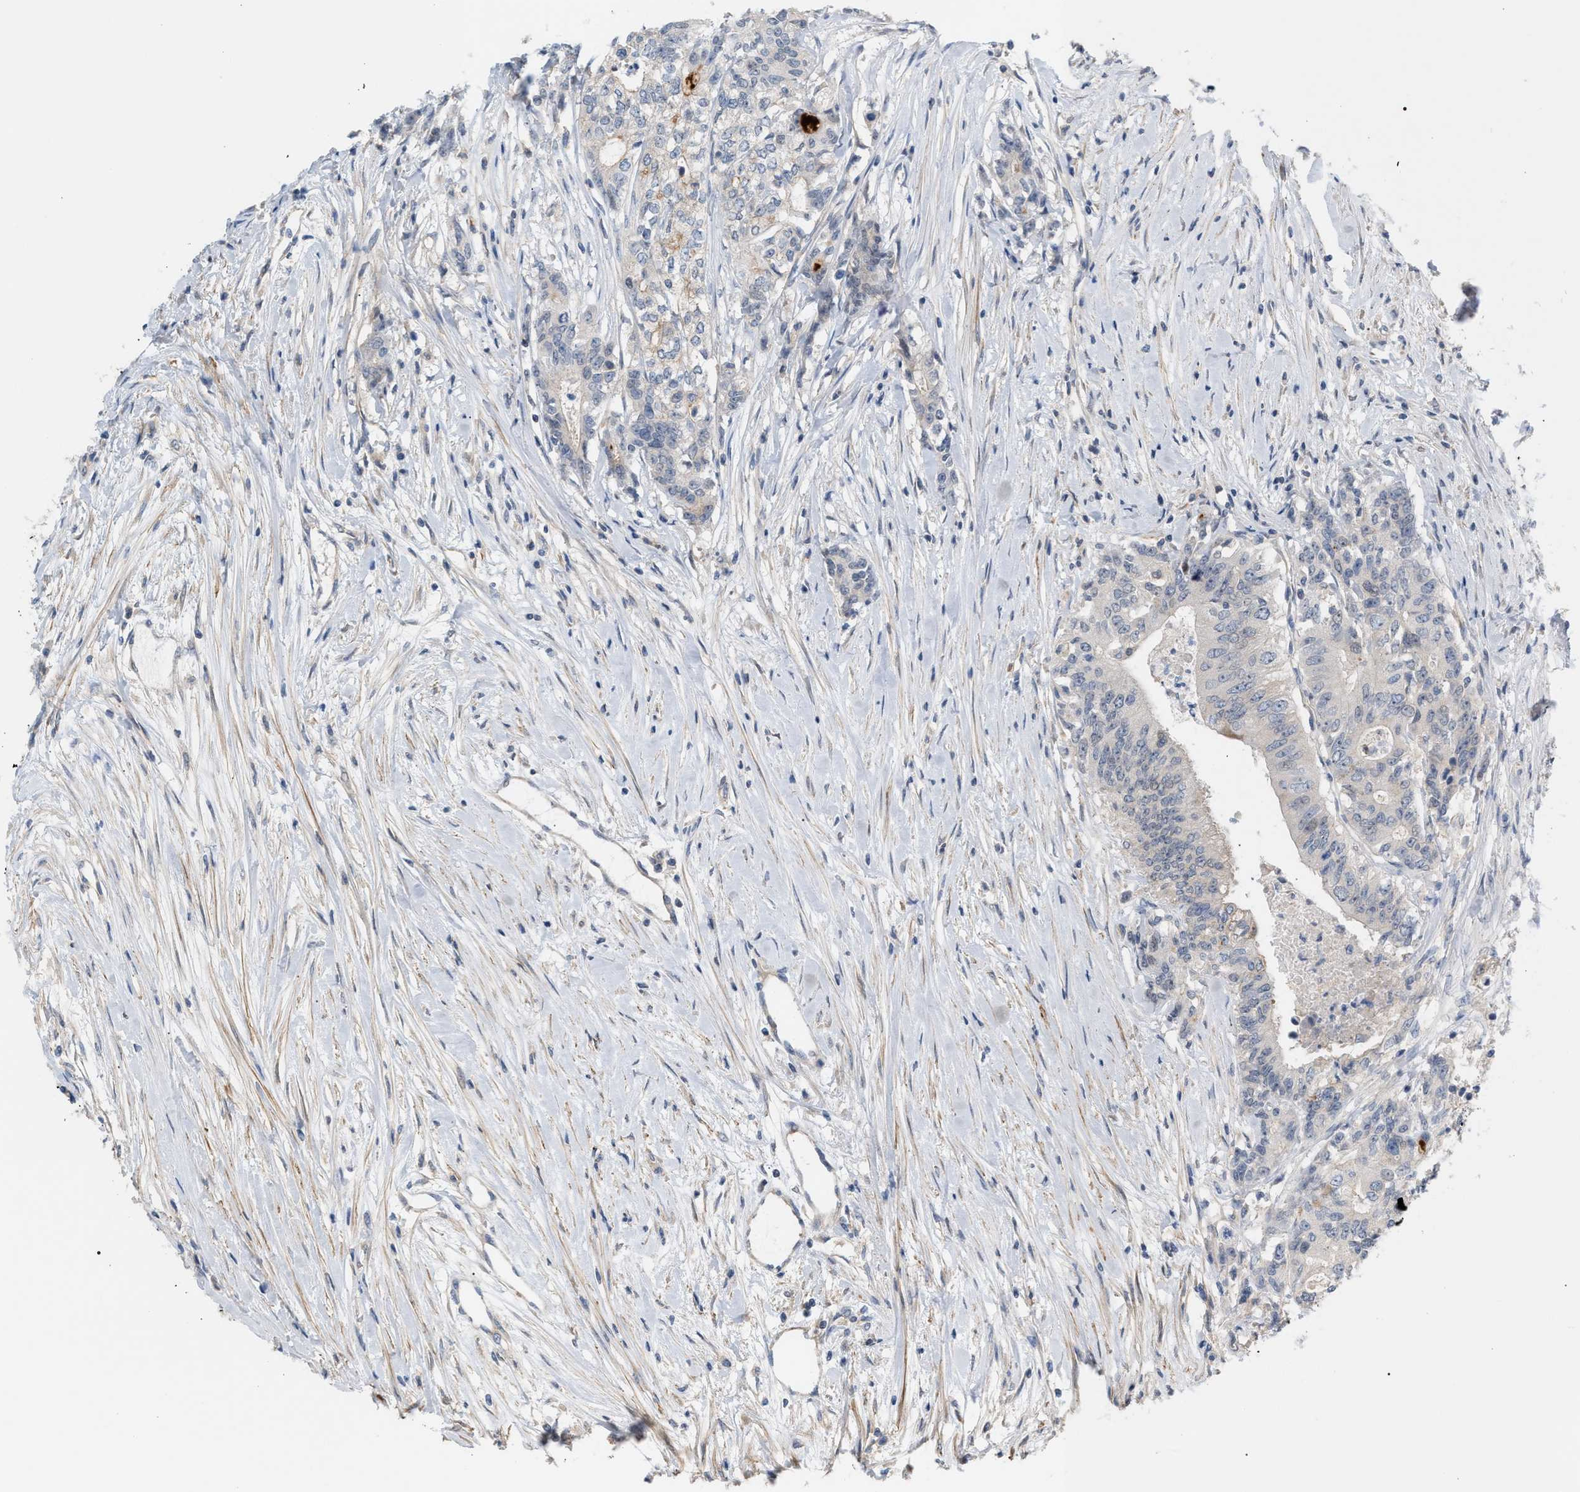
{"staining": {"intensity": "negative", "quantity": "none", "location": "none"}, "tissue": "colorectal cancer", "cell_type": "Tumor cells", "image_type": "cancer", "snomed": [{"axis": "morphology", "description": "Adenocarcinoma, NOS"}, {"axis": "topography", "description": "Colon"}], "caption": "The micrograph shows no significant staining in tumor cells of colorectal adenocarcinoma.", "gene": "LRCH1", "patient": {"sex": "female", "age": 77}}